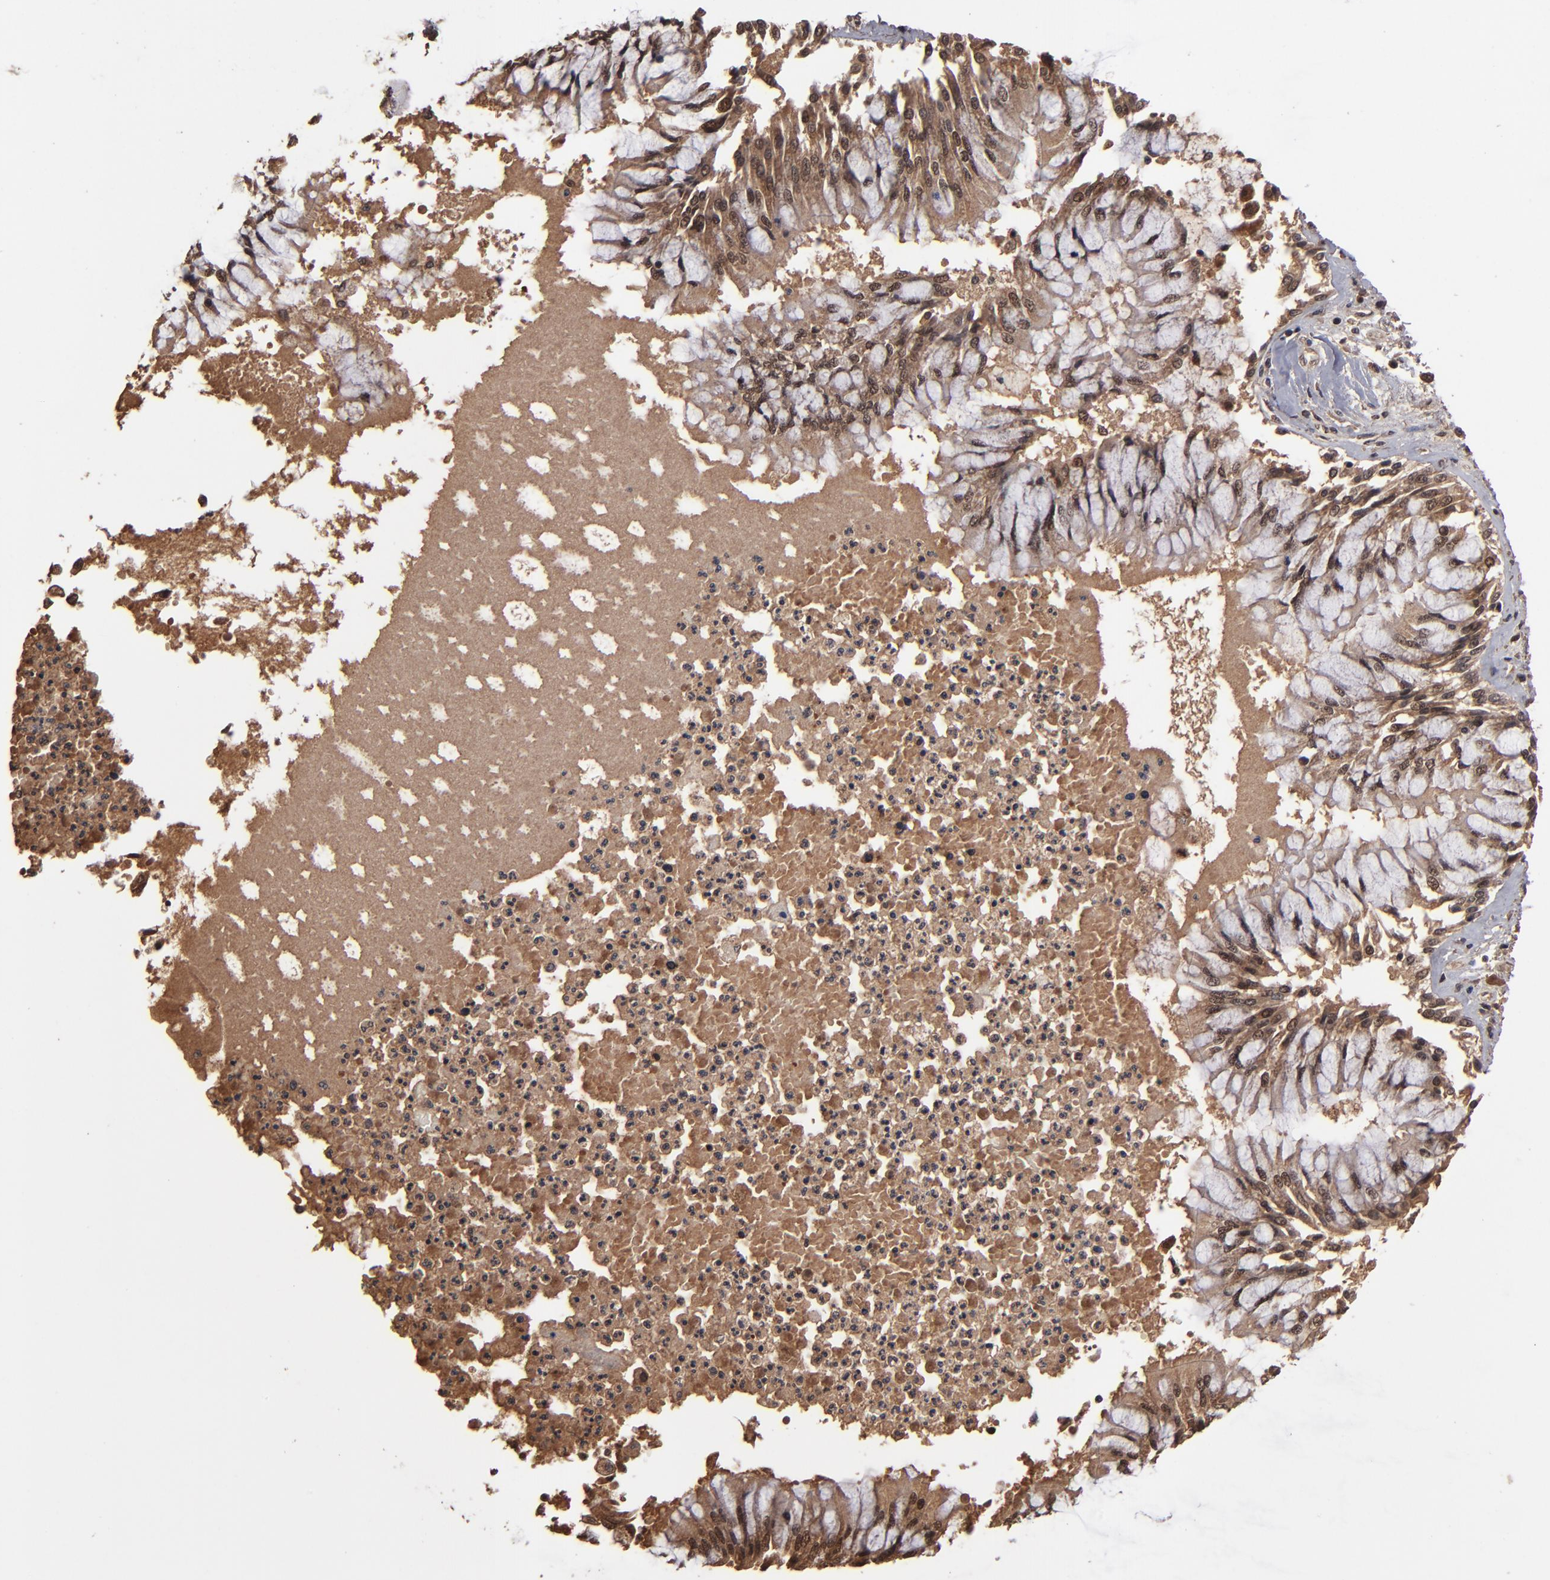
{"staining": {"intensity": "moderate", "quantity": ">75%", "location": "cytoplasmic/membranous"}, "tissue": "bronchus", "cell_type": "Respiratory epithelial cells", "image_type": "normal", "snomed": [{"axis": "morphology", "description": "Normal tissue, NOS"}, {"axis": "topography", "description": "Cartilage tissue"}, {"axis": "topography", "description": "Bronchus"}, {"axis": "topography", "description": "Lung"}], "caption": "This histopathology image exhibits IHC staining of benign human bronchus, with medium moderate cytoplasmic/membranous expression in approximately >75% of respiratory epithelial cells.", "gene": "NXF2B", "patient": {"sex": "female", "age": 49}}